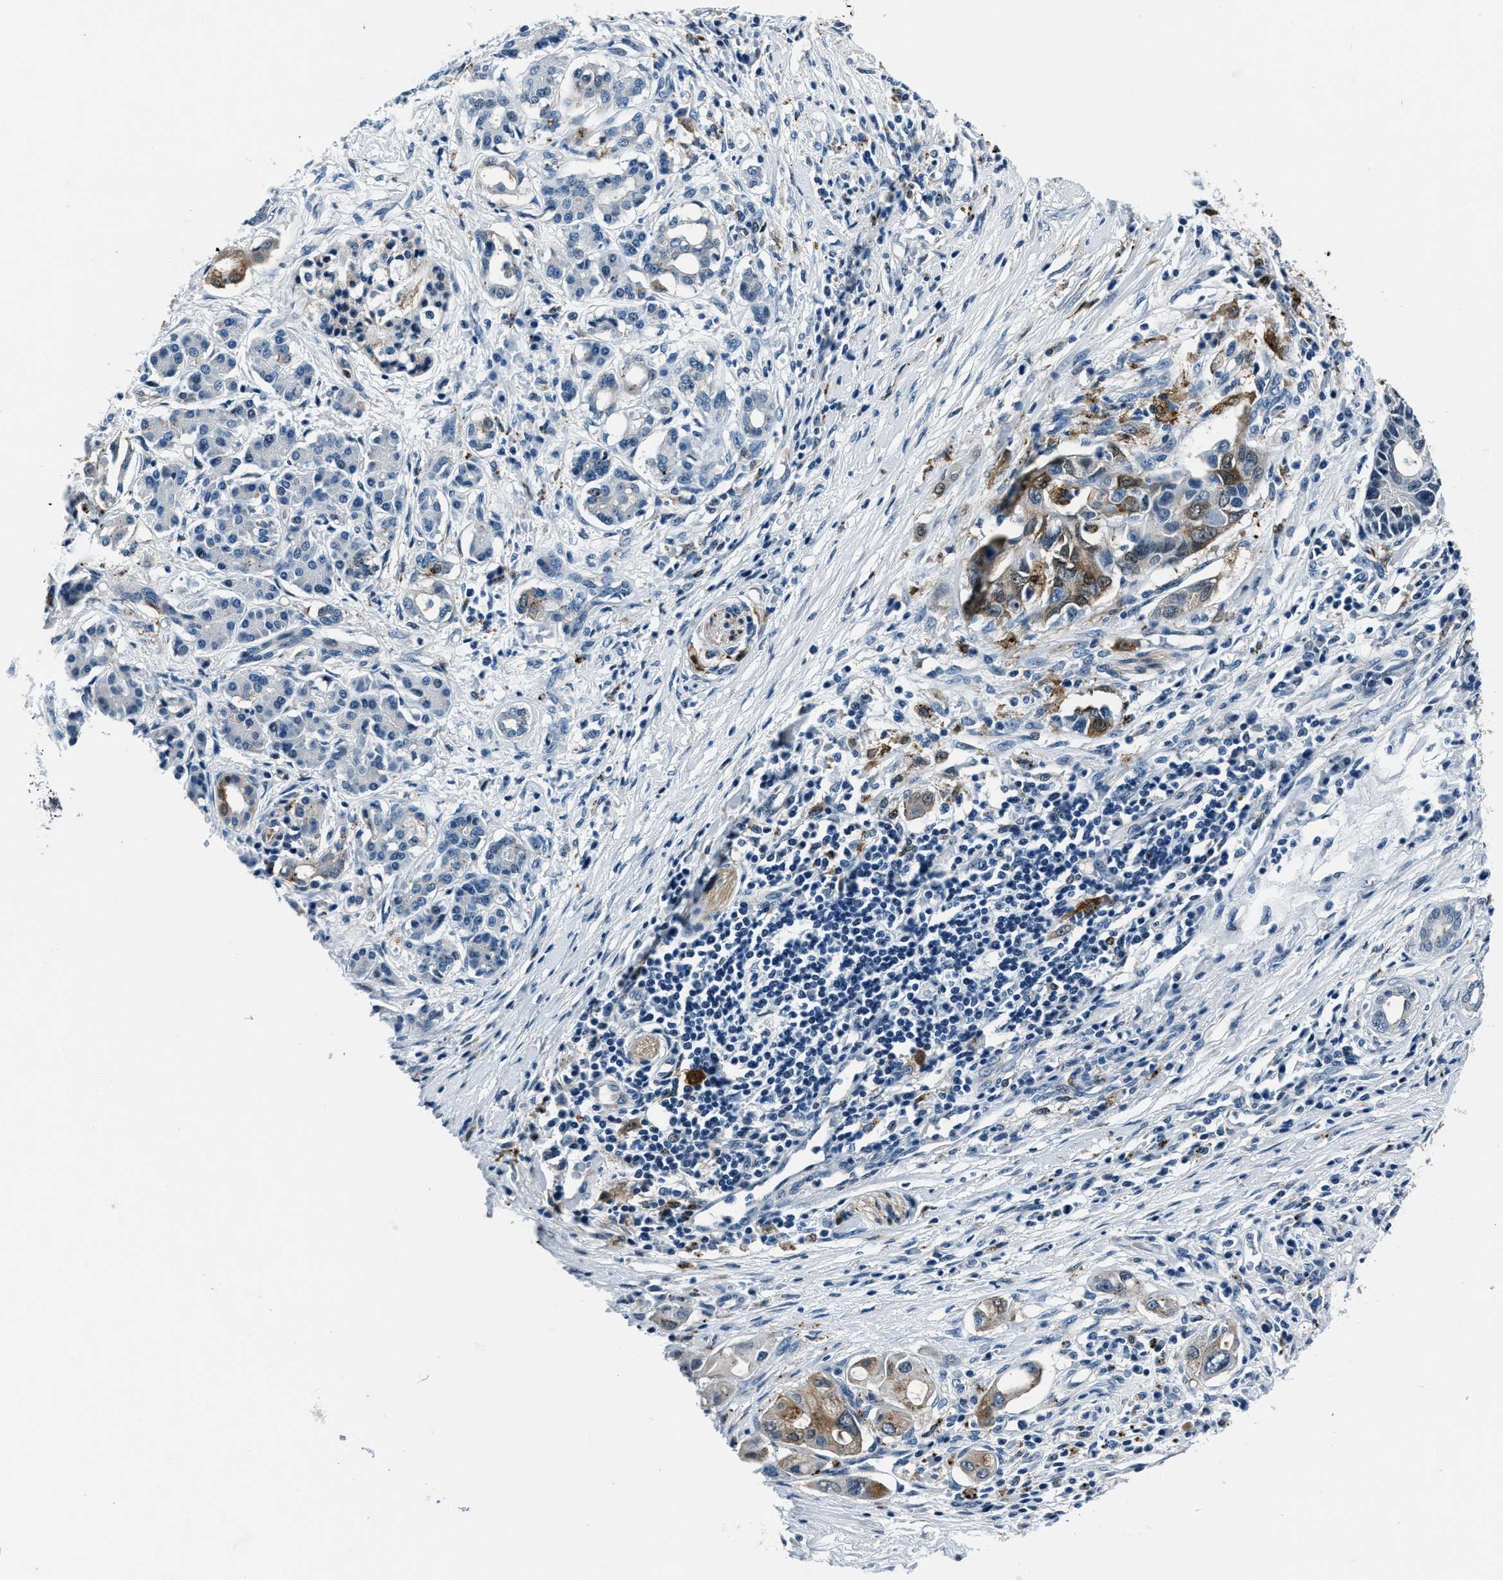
{"staining": {"intensity": "moderate", "quantity": ">75%", "location": "cytoplasmic/membranous"}, "tissue": "pancreatic cancer", "cell_type": "Tumor cells", "image_type": "cancer", "snomed": [{"axis": "morphology", "description": "Adenocarcinoma, NOS"}, {"axis": "topography", "description": "Pancreas"}], "caption": "A medium amount of moderate cytoplasmic/membranous positivity is seen in about >75% of tumor cells in adenocarcinoma (pancreatic) tissue.", "gene": "PTPDC1", "patient": {"sex": "female", "age": 56}}